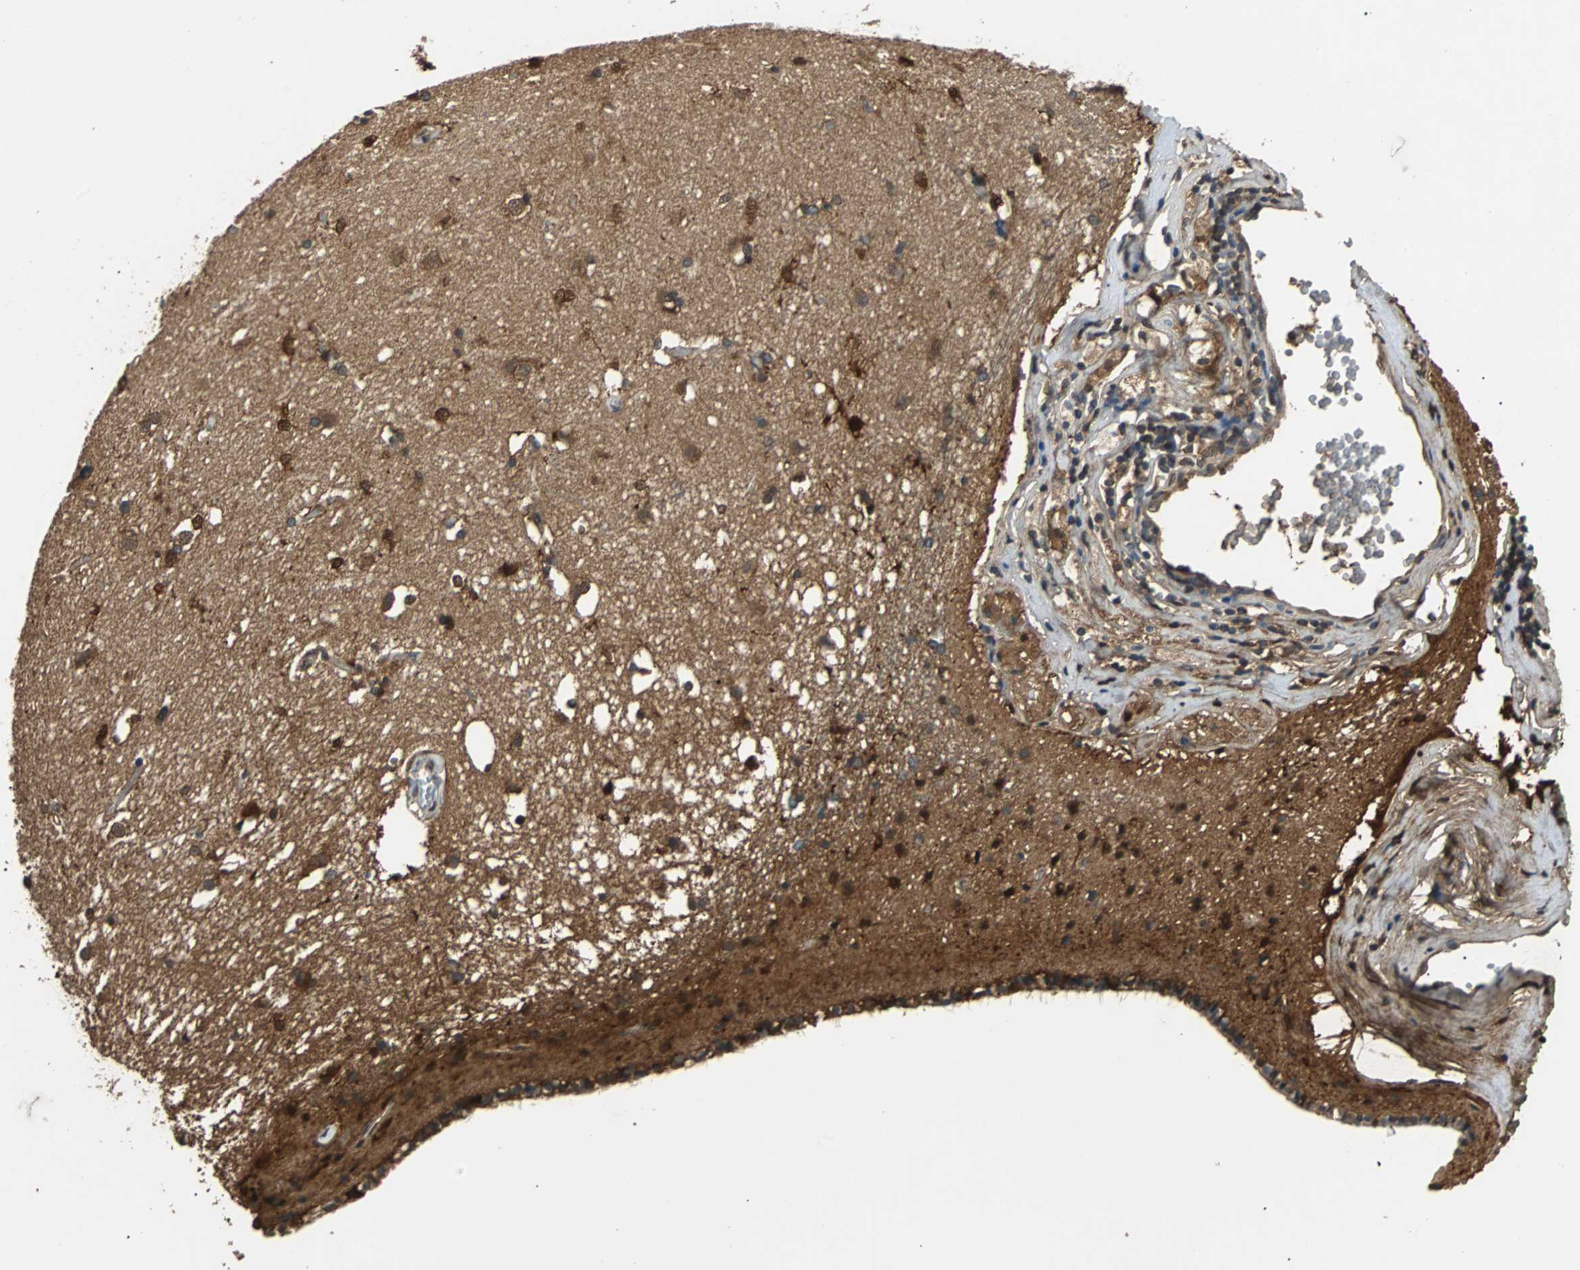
{"staining": {"intensity": "moderate", "quantity": ">75%", "location": "cytoplasmic/membranous,nuclear"}, "tissue": "caudate", "cell_type": "Glial cells", "image_type": "normal", "snomed": [{"axis": "morphology", "description": "Normal tissue, NOS"}, {"axis": "topography", "description": "Lateral ventricle wall"}], "caption": "Approximately >75% of glial cells in benign human caudate exhibit moderate cytoplasmic/membranous,nuclear protein expression as visualized by brown immunohistochemical staining.", "gene": "PRDX6", "patient": {"sex": "female", "age": 19}}